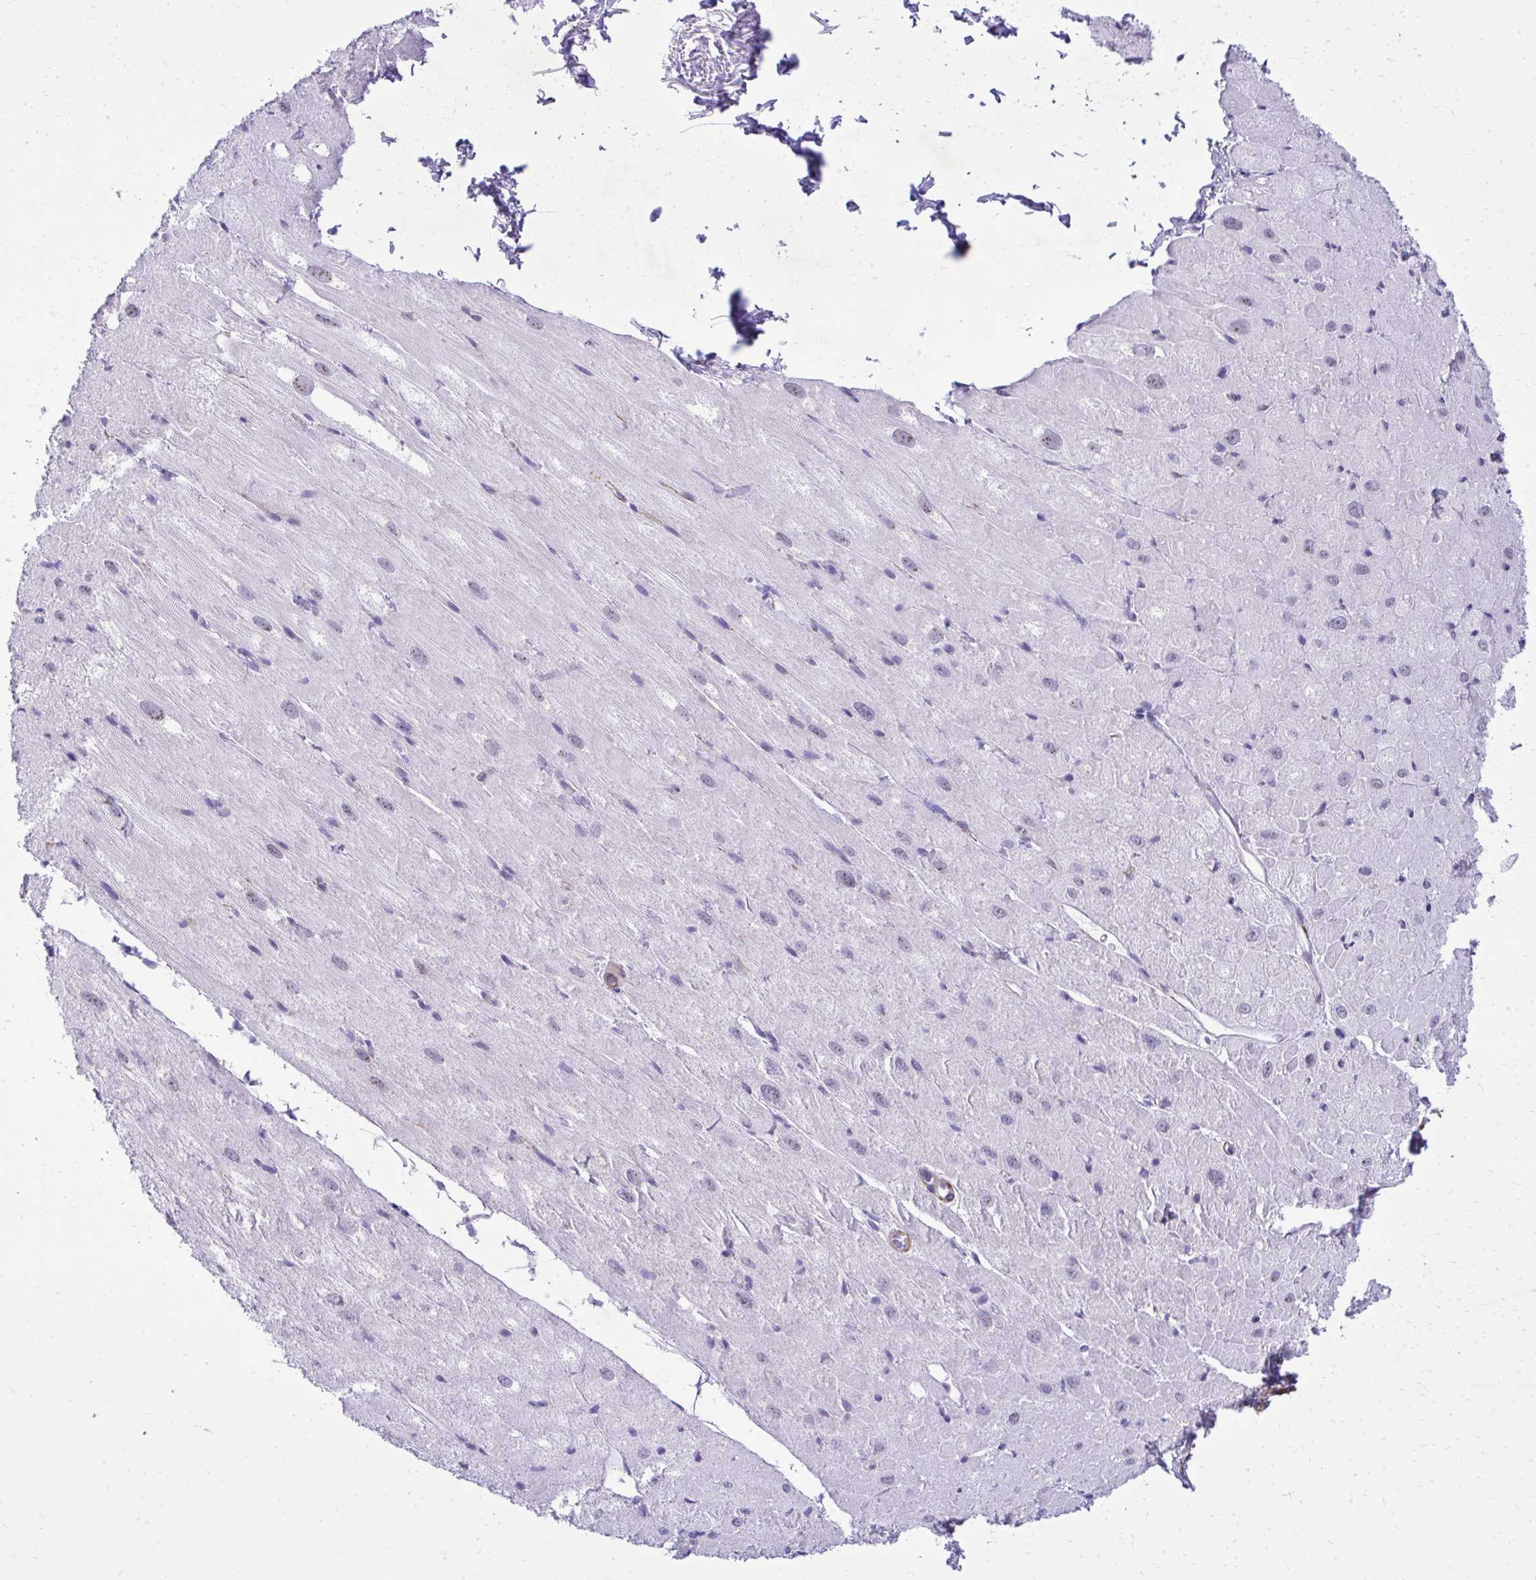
{"staining": {"intensity": "moderate", "quantity": "<25%", "location": "cytoplasmic/membranous"}, "tissue": "heart muscle", "cell_type": "Cardiomyocytes", "image_type": "normal", "snomed": [{"axis": "morphology", "description": "Normal tissue, NOS"}, {"axis": "topography", "description": "Heart"}], "caption": "Immunohistochemistry histopathology image of benign heart muscle: human heart muscle stained using immunohistochemistry (IHC) exhibits low levels of moderate protein expression localized specifically in the cytoplasmic/membranous of cardiomyocytes, appearing as a cytoplasmic/membranous brown color.", "gene": "PITPNM3", "patient": {"sex": "male", "age": 62}}